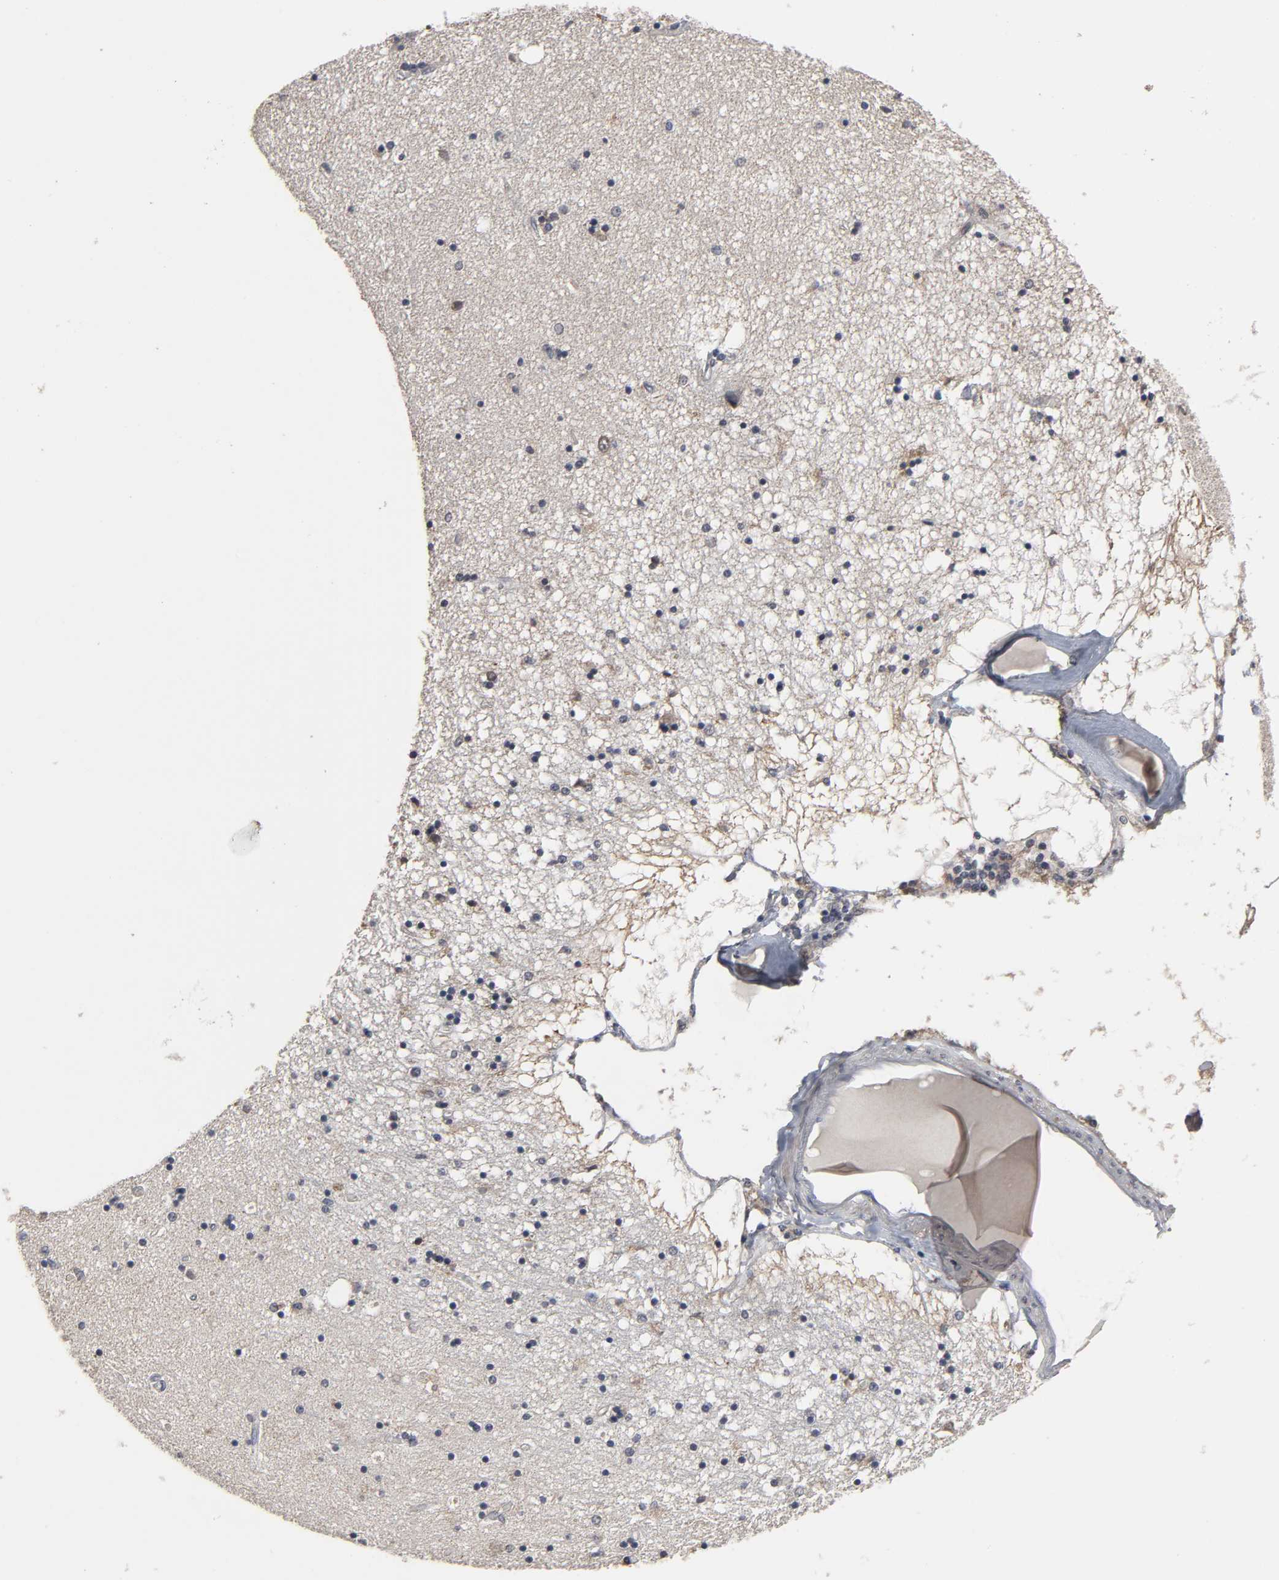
{"staining": {"intensity": "strong", "quantity": "<25%", "location": "nuclear"}, "tissue": "hippocampus", "cell_type": "Glial cells", "image_type": "normal", "snomed": [{"axis": "morphology", "description": "Normal tissue, NOS"}, {"axis": "topography", "description": "Hippocampus"}], "caption": "Protein analysis of benign hippocampus displays strong nuclear expression in about <25% of glial cells.", "gene": "HNF4A", "patient": {"sex": "female", "age": 54}}